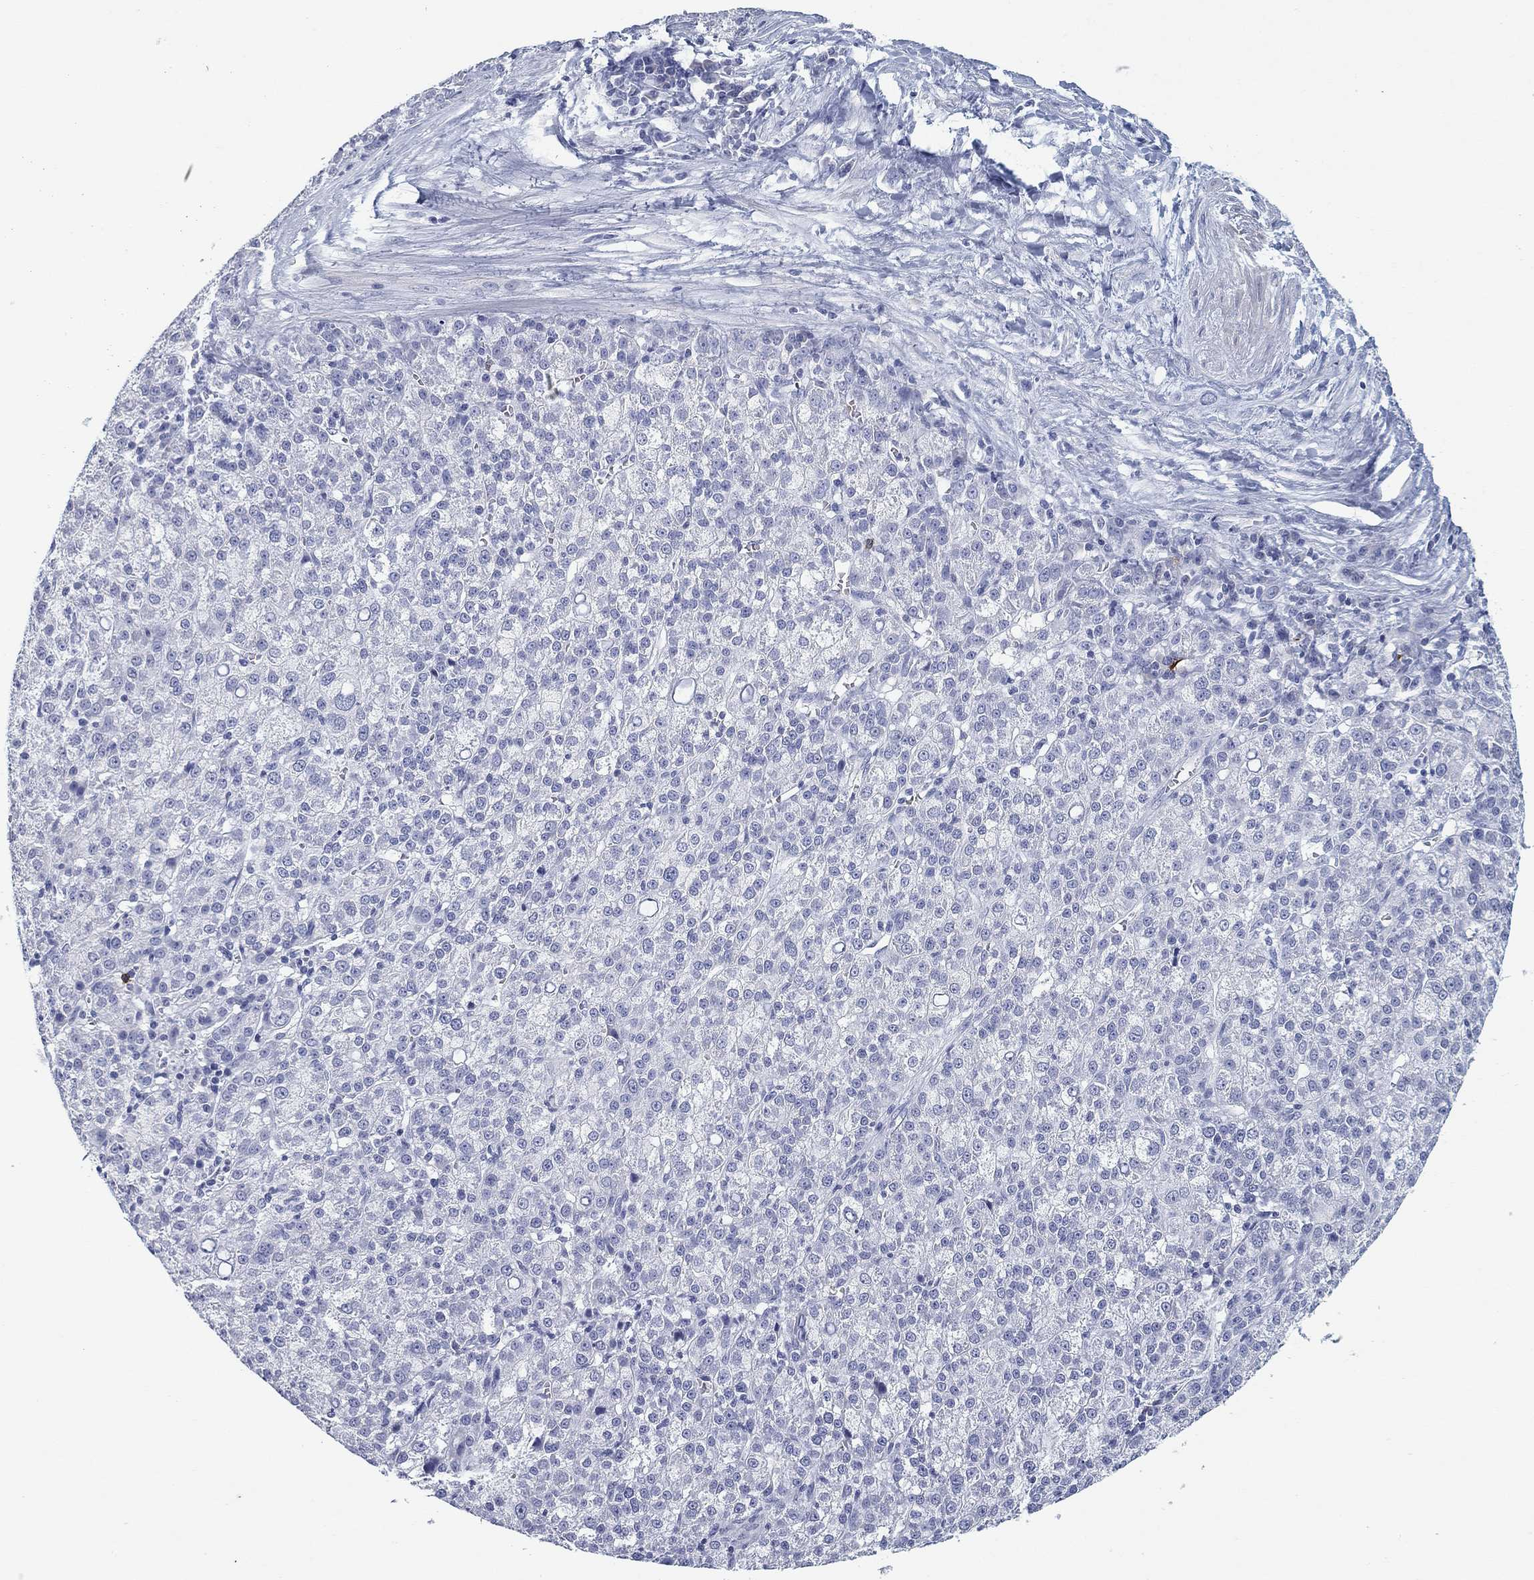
{"staining": {"intensity": "negative", "quantity": "none", "location": "none"}, "tissue": "liver cancer", "cell_type": "Tumor cells", "image_type": "cancer", "snomed": [{"axis": "morphology", "description": "Carcinoma, Hepatocellular, NOS"}, {"axis": "topography", "description": "Liver"}], "caption": "A photomicrograph of human liver cancer is negative for staining in tumor cells. Nuclei are stained in blue.", "gene": "CD79B", "patient": {"sex": "female", "age": 60}}